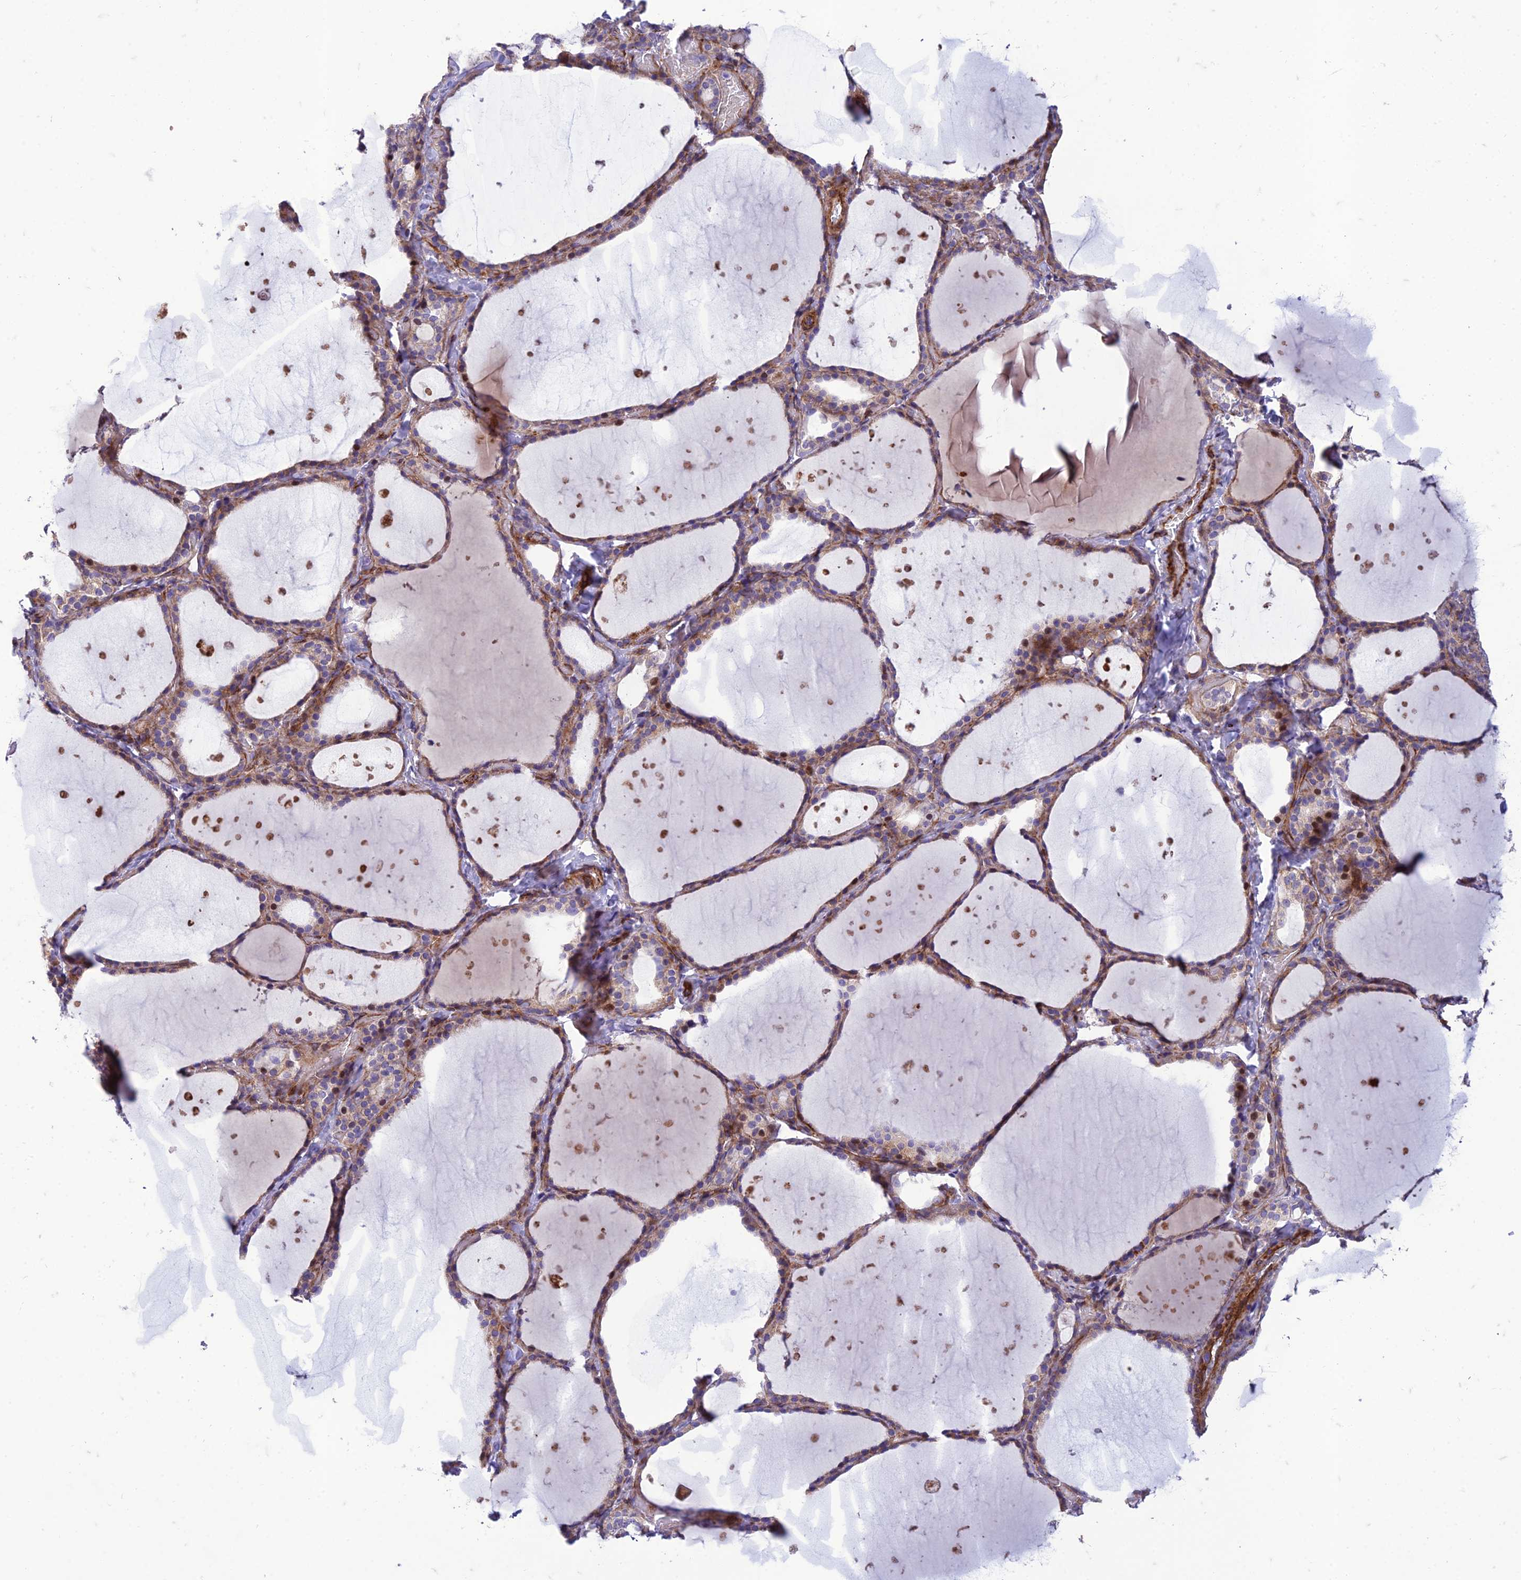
{"staining": {"intensity": "moderate", "quantity": ">75%", "location": "cytoplasmic/membranous"}, "tissue": "thyroid gland", "cell_type": "Glandular cells", "image_type": "normal", "snomed": [{"axis": "morphology", "description": "Normal tissue, NOS"}, {"axis": "topography", "description": "Thyroid gland"}], "caption": "Thyroid gland stained with DAB immunohistochemistry (IHC) displays medium levels of moderate cytoplasmic/membranous expression in approximately >75% of glandular cells.", "gene": "SEL1L3", "patient": {"sex": "female", "age": 44}}